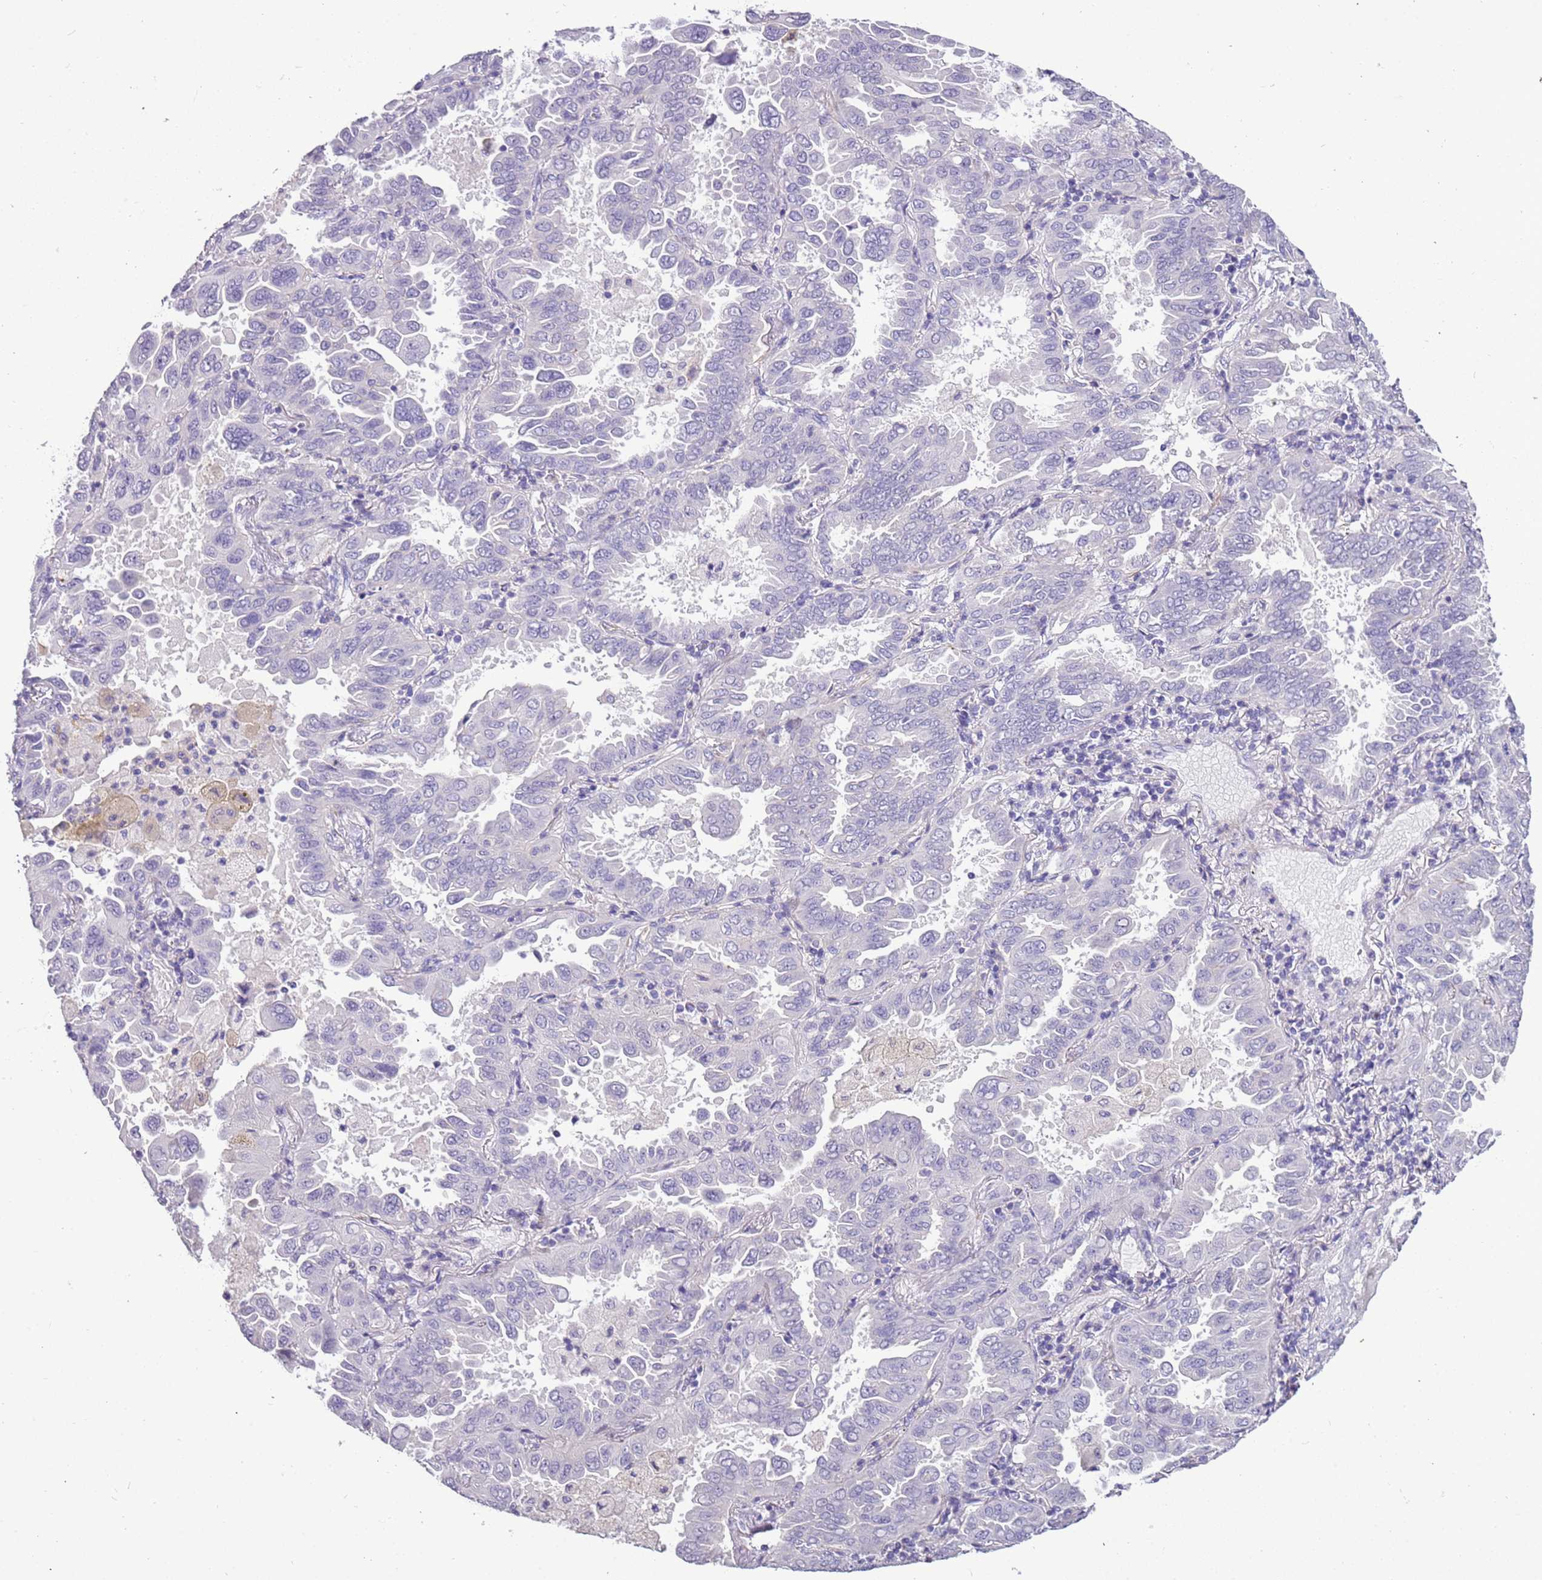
{"staining": {"intensity": "negative", "quantity": "none", "location": "none"}, "tissue": "lung cancer", "cell_type": "Tumor cells", "image_type": "cancer", "snomed": [{"axis": "morphology", "description": "Adenocarcinoma, NOS"}, {"axis": "topography", "description": "Lung"}], "caption": "Immunohistochemistry of lung adenocarcinoma reveals no expression in tumor cells. The staining is performed using DAB brown chromogen with nuclei counter-stained in using hematoxylin.", "gene": "PCGF2", "patient": {"sex": "male", "age": 64}}